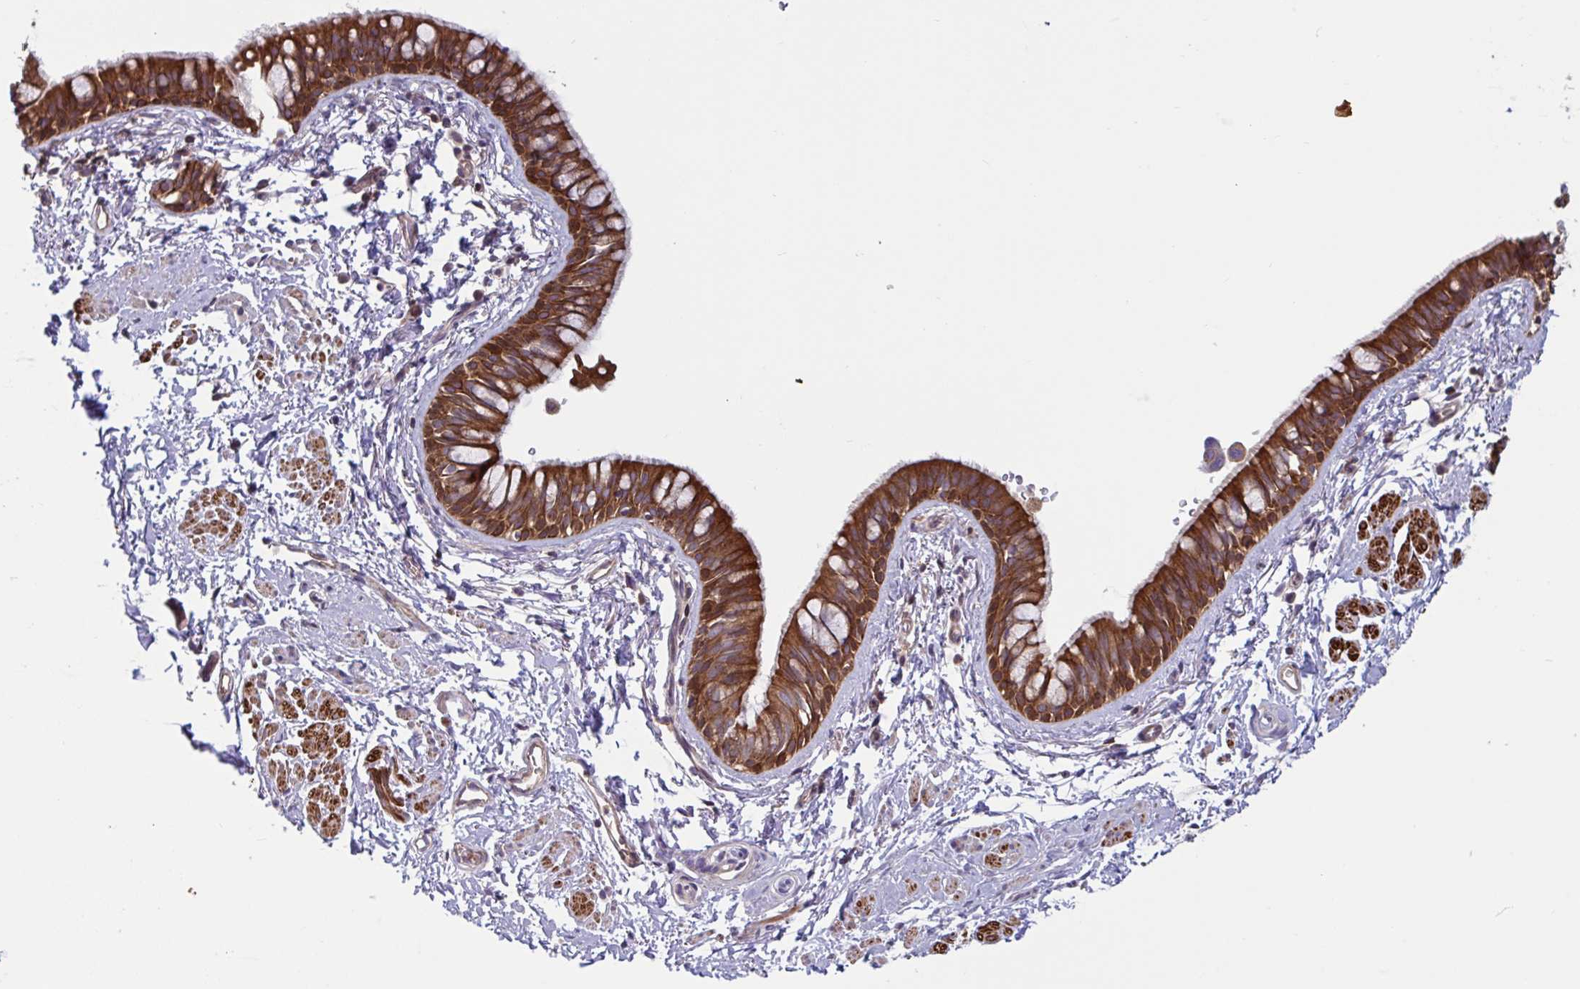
{"staining": {"intensity": "strong", "quantity": "25%-75%", "location": "cytoplasmic/membranous"}, "tissue": "bronchus", "cell_type": "Respiratory epithelial cells", "image_type": "normal", "snomed": [{"axis": "morphology", "description": "Normal tissue, NOS"}, {"axis": "topography", "description": "Lymph node"}, {"axis": "topography", "description": "Cartilage tissue"}, {"axis": "topography", "description": "Bronchus"}], "caption": "Bronchus stained with IHC demonstrates strong cytoplasmic/membranous expression in approximately 25%-75% of respiratory epithelial cells. Nuclei are stained in blue.", "gene": "TANK", "patient": {"sex": "female", "age": 70}}